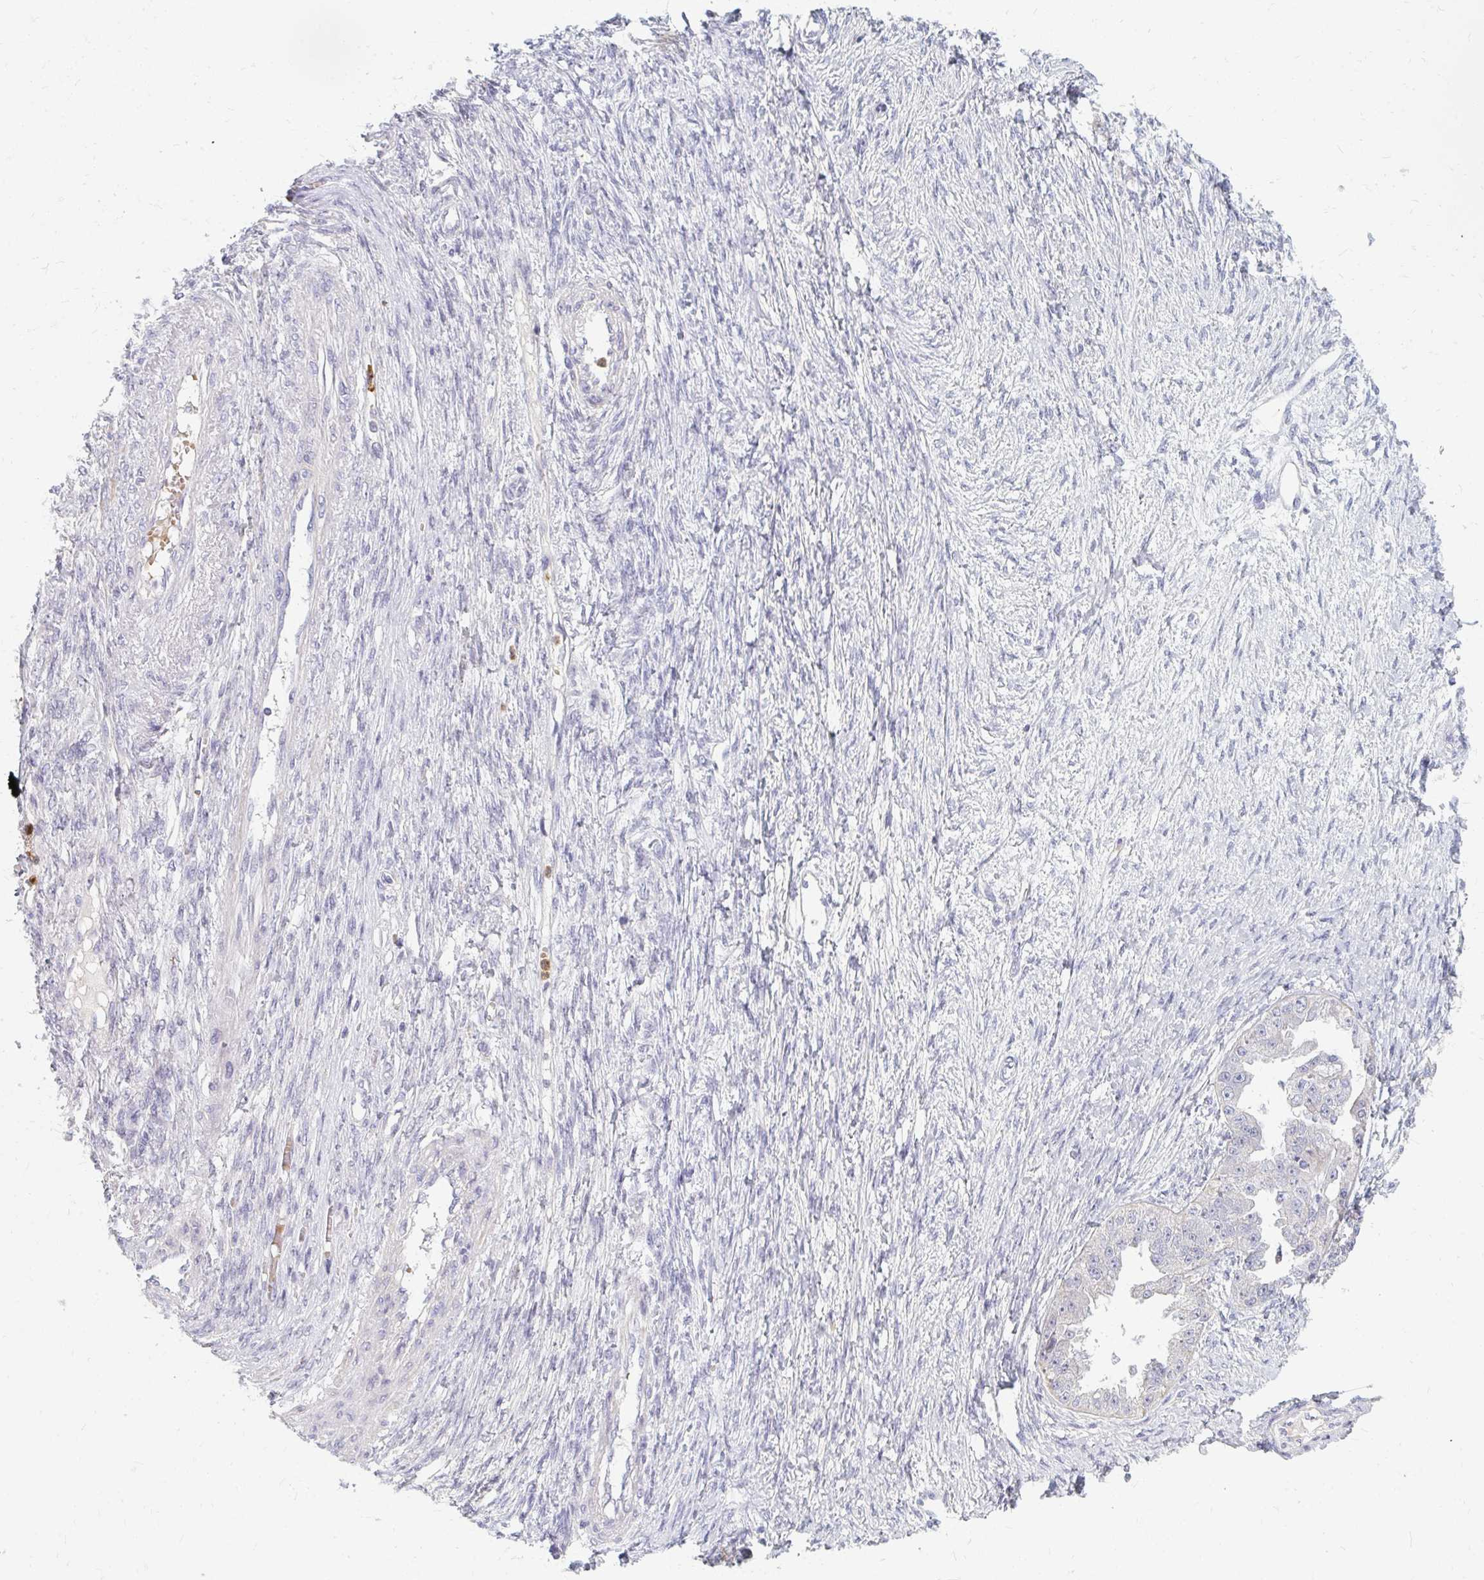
{"staining": {"intensity": "negative", "quantity": "none", "location": "none"}, "tissue": "ovarian cancer", "cell_type": "Tumor cells", "image_type": "cancer", "snomed": [{"axis": "morphology", "description": "Cystadenocarcinoma, serous, NOS"}, {"axis": "topography", "description": "Ovary"}], "caption": "High magnification brightfield microscopy of serous cystadenocarcinoma (ovarian) stained with DAB (brown) and counterstained with hematoxylin (blue): tumor cells show no significant positivity. (DAB (3,3'-diaminobenzidine) IHC visualized using brightfield microscopy, high magnification).", "gene": "RAB33A", "patient": {"sex": "female", "age": 58}}